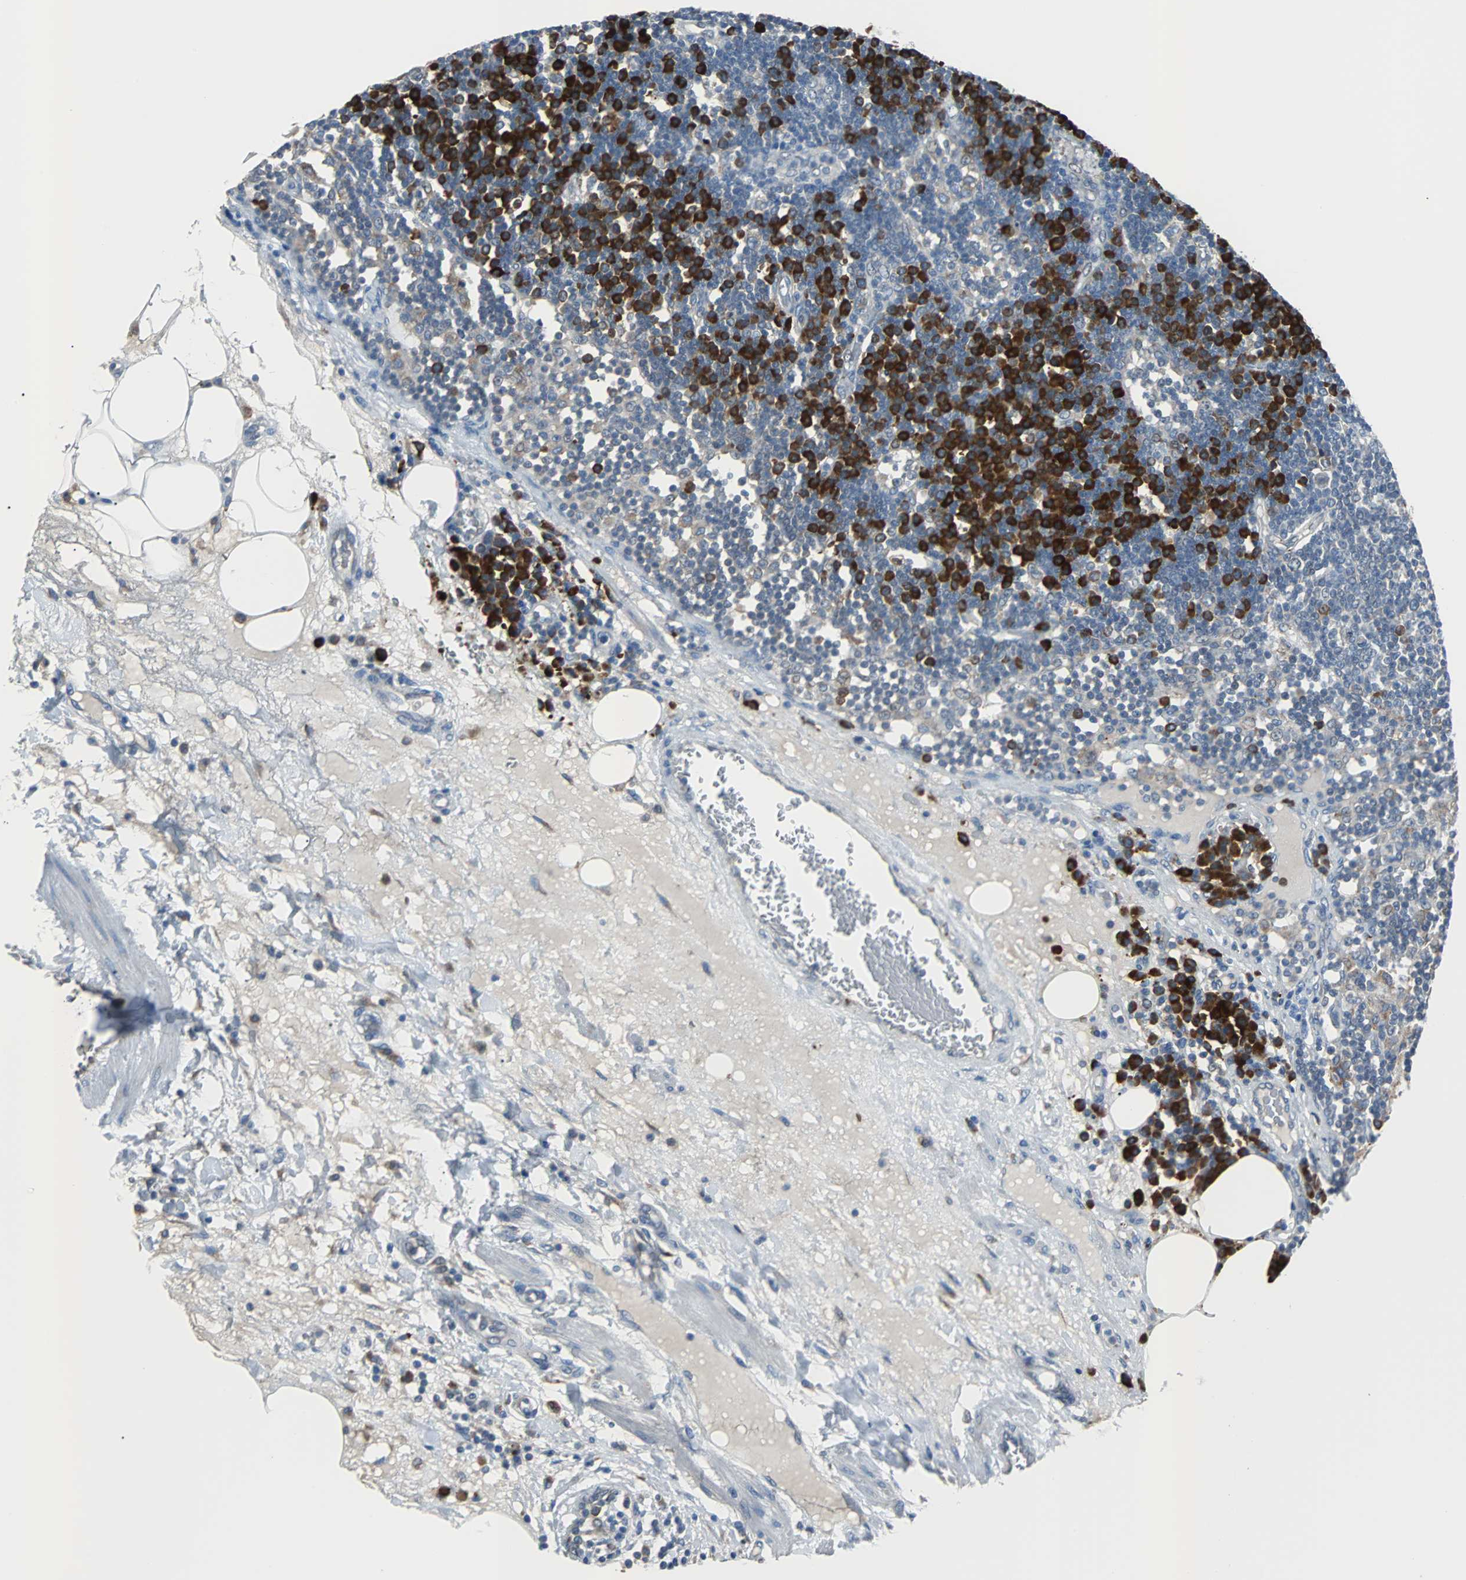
{"staining": {"intensity": "weak", "quantity": "25%-75%", "location": "cytoplasmic/membranous"}, "tissue": "lymph node", "cell_type": "Germinal center cells", "image_type": "normal", "snomed": [{"axis": "morphology", "description": "Normal tissue, NOS"}, {"axis": "morphology", "description": "Squamous cell carcinoma, metastatic, NOS"}, {"axis": "topography", "description": "Lymph node"}], "caption": "High-power microscopy captured an immunohistochemistry (IHC) histopathology image of normal lymph node, revealing weak cytoplasmic/membranous expression in about 25%-75% of germinal center cells. (brown staining indicates protein expression, while blue staining denotes nuclei).", "gene": "PDIA4", "patient": {"sex": "female", "age": 53}}